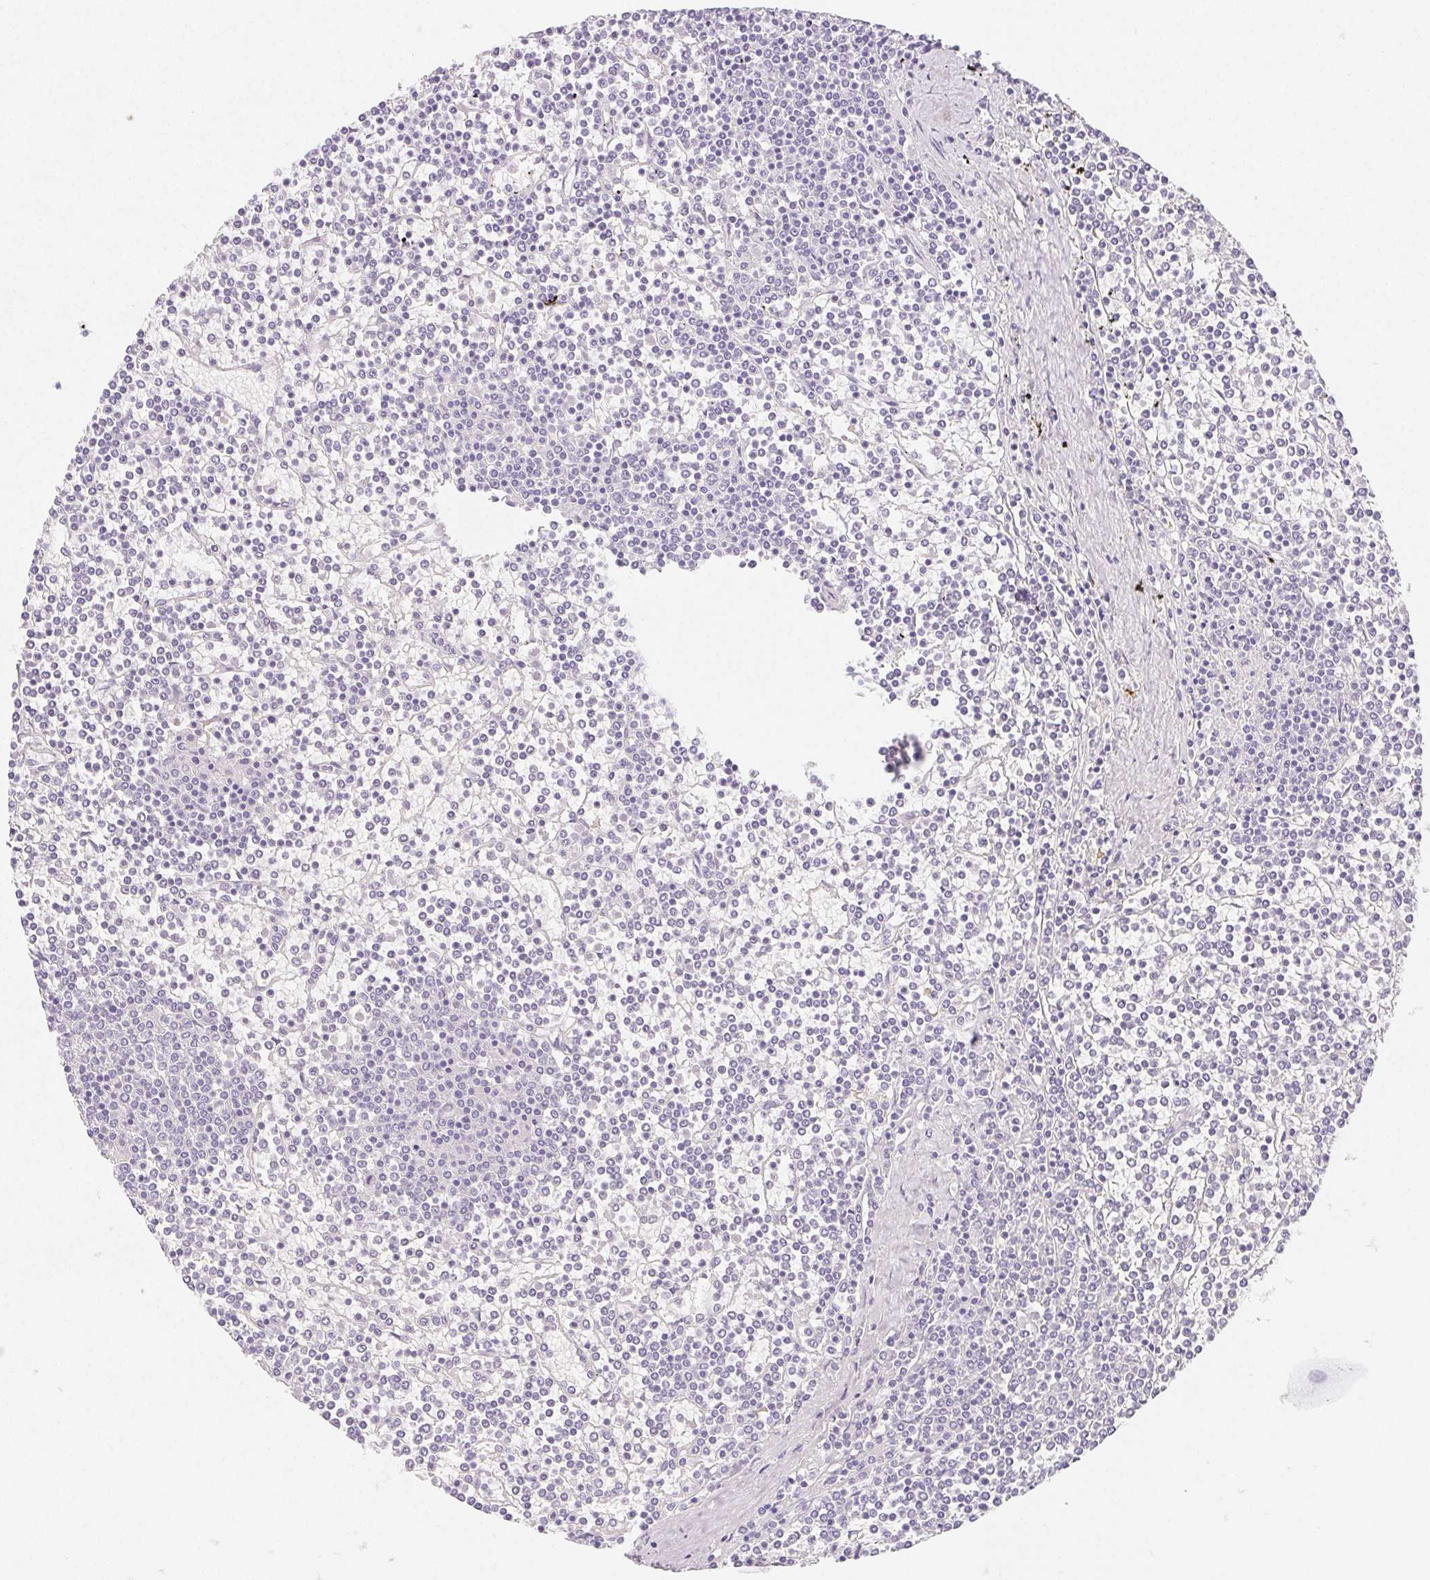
{"staining": {"intensity": "negative", "quantity": "none", "location": "none"}, "tissue": "lymphoma", "cell_type": "Tumor cells", "image_type": "cancer", "snomed": [{"axis": "morphology", "description": "Malignant lymphoma, non-Hodgkin's type, Low grade"}, {"axis": "topography", "description": "Spleen"}], "caption": "The histopathology image demonstrates no staining of tumor cells in lymphoma.", "gene": "ZBBX", "patient": {"sex": "female", "age": 19}}